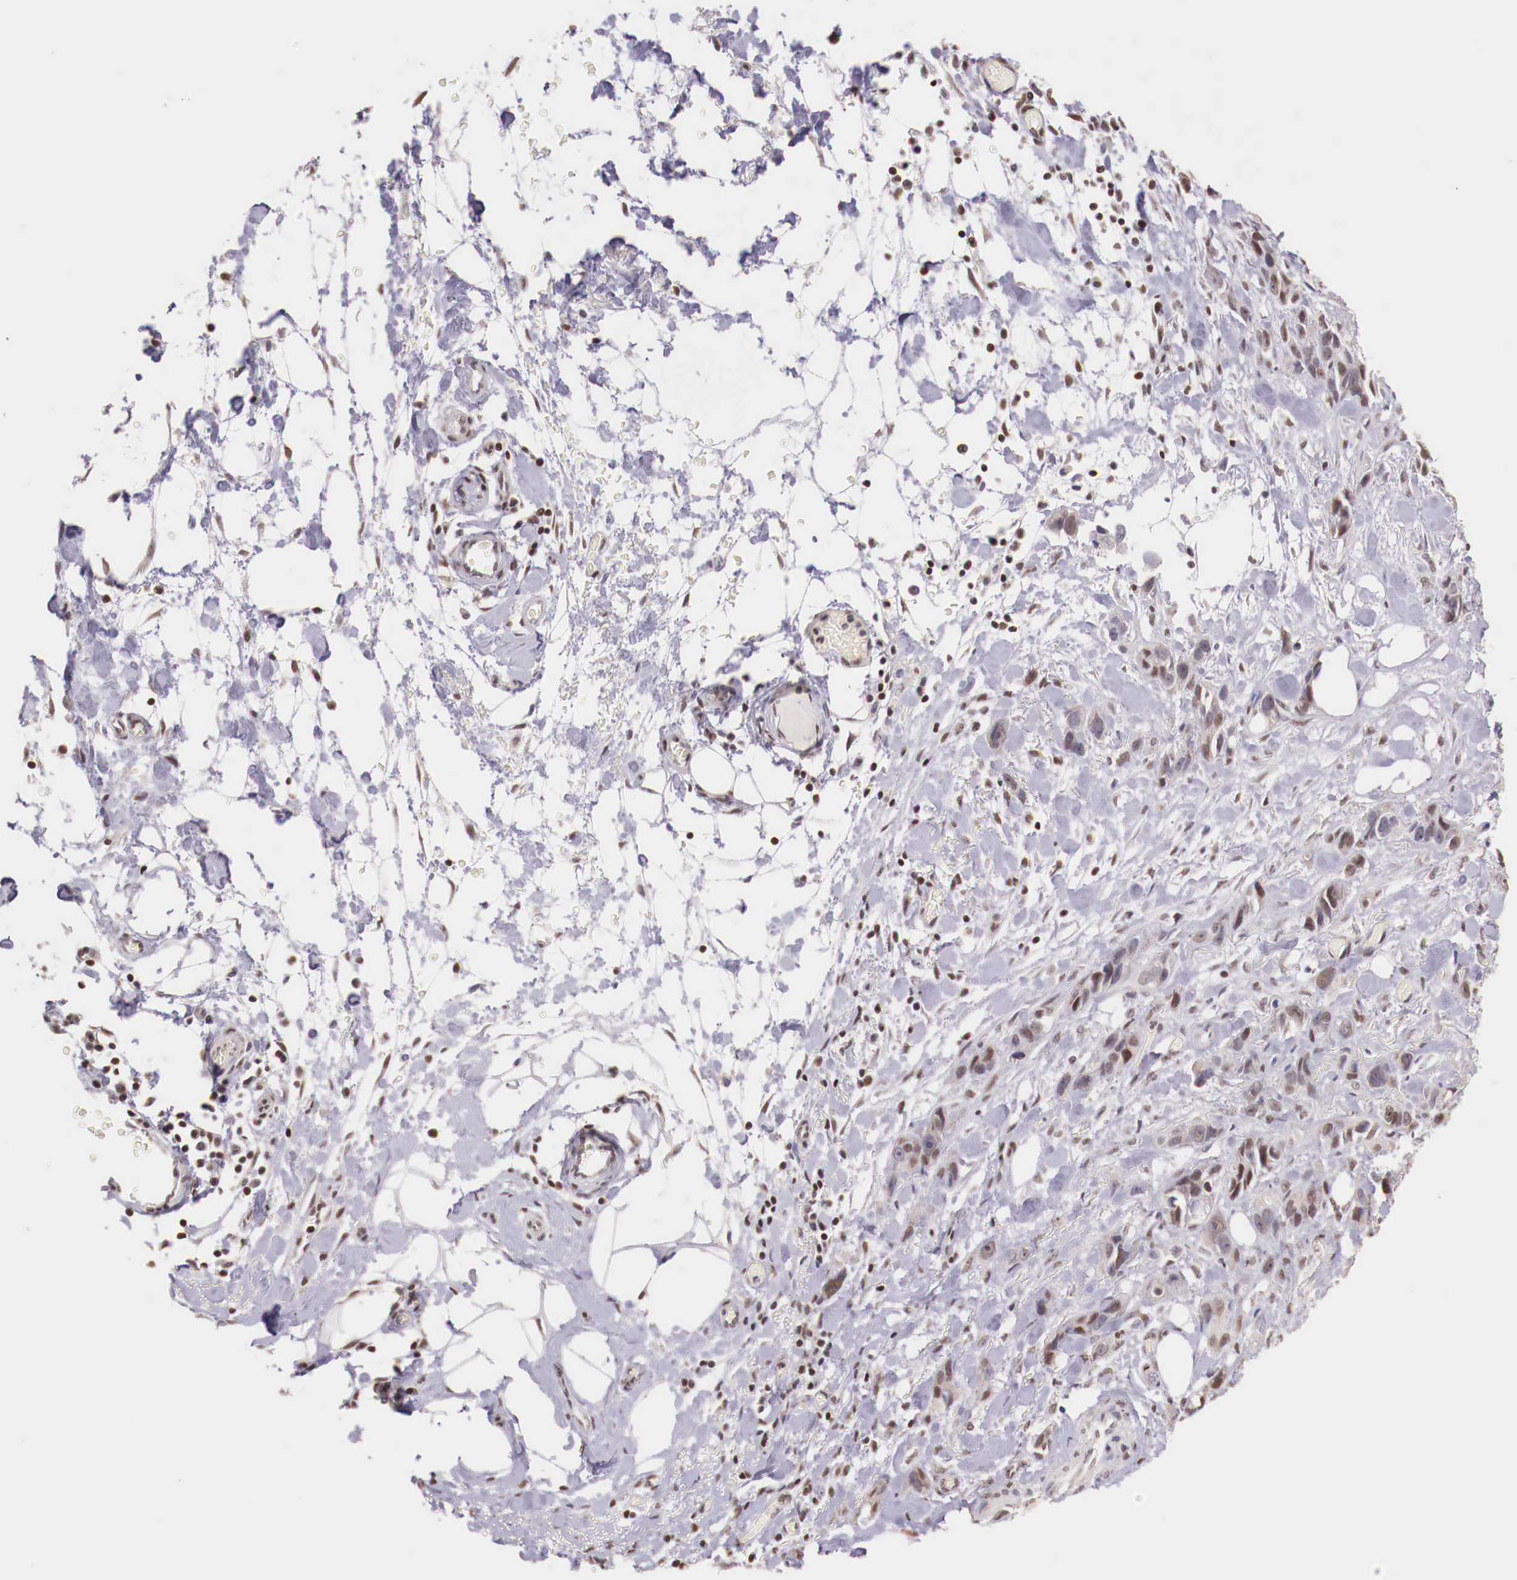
{"staining": {"intensity": "moderate", "quantity": "25%-75%", "location": "nuclear"}, "tissue": "stomach cancer", "cell_type": "Tumor cells", "image_type": "cancer", "snomed": [{"axis": "morphology", "description": "Adenocarcinoma, NOS"}, {"axis": "topography", "description": "Stomach, upper"}], "caption": "An image of adenocarcinoma (stomach) stained for a protein demonstrates moderate nuclear brown staining in tumor cells. Nuclei are stained in blue.", "gene": "SP1", "patient": {"sex": "male", "age": 47}}